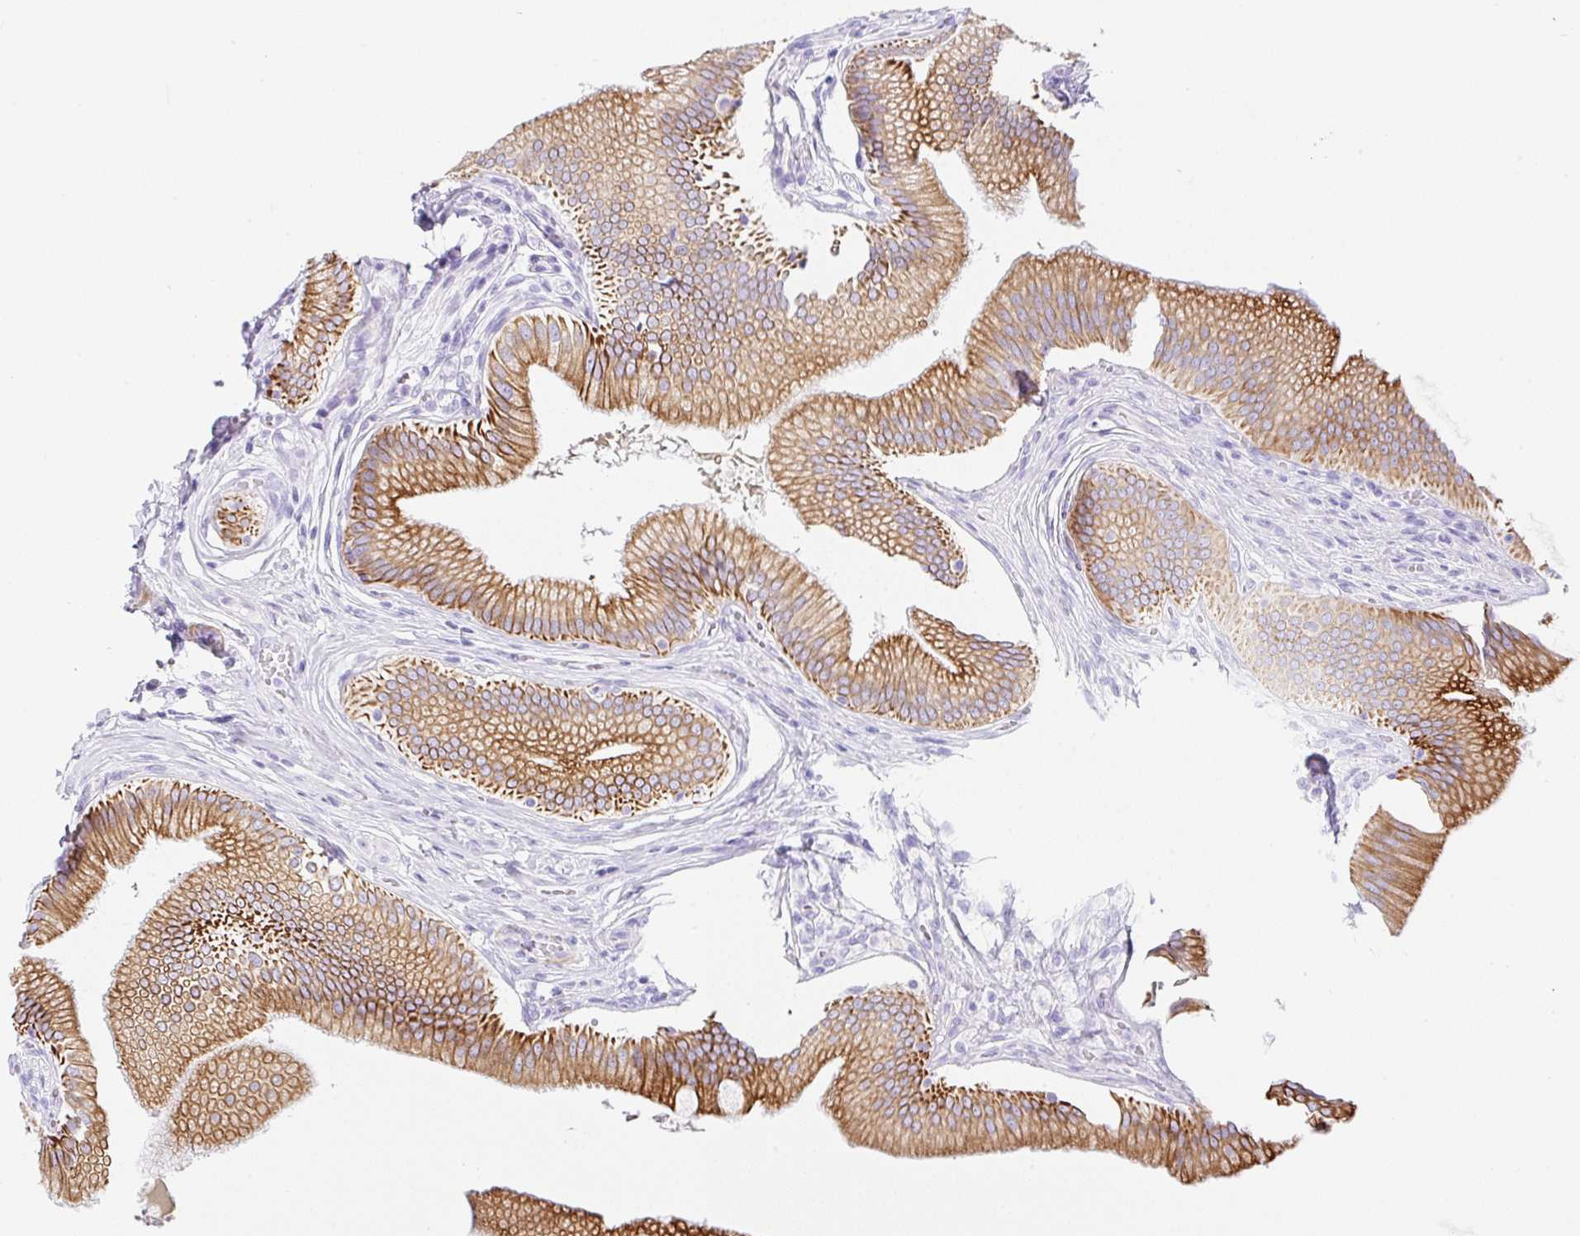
{"staining": {"intensity": "strong", "quantity": ">75%", "location": "cytoplasmic/membranous"}, "tissue": "gallbladder", "cell_type": "Glandular cells", "image_type": "normal", "snomed": [{"axis": "morphology", "description": "Normal tissue, NOS"}, {"axis": "topography", "description": "Gallbladder"}], "caption": "Immunohistochemistry image of benign gallbladder: human gallbladder stained using immunohistochemistry demonstrates high levels of strong protein expression localized specifically in the cytoplasmic/membranous of glandular cells, appearing as a cytoplasmic/membranous brown color.", "gene": "CLDND2", "patient": {"sex": "male", "age": 17}}